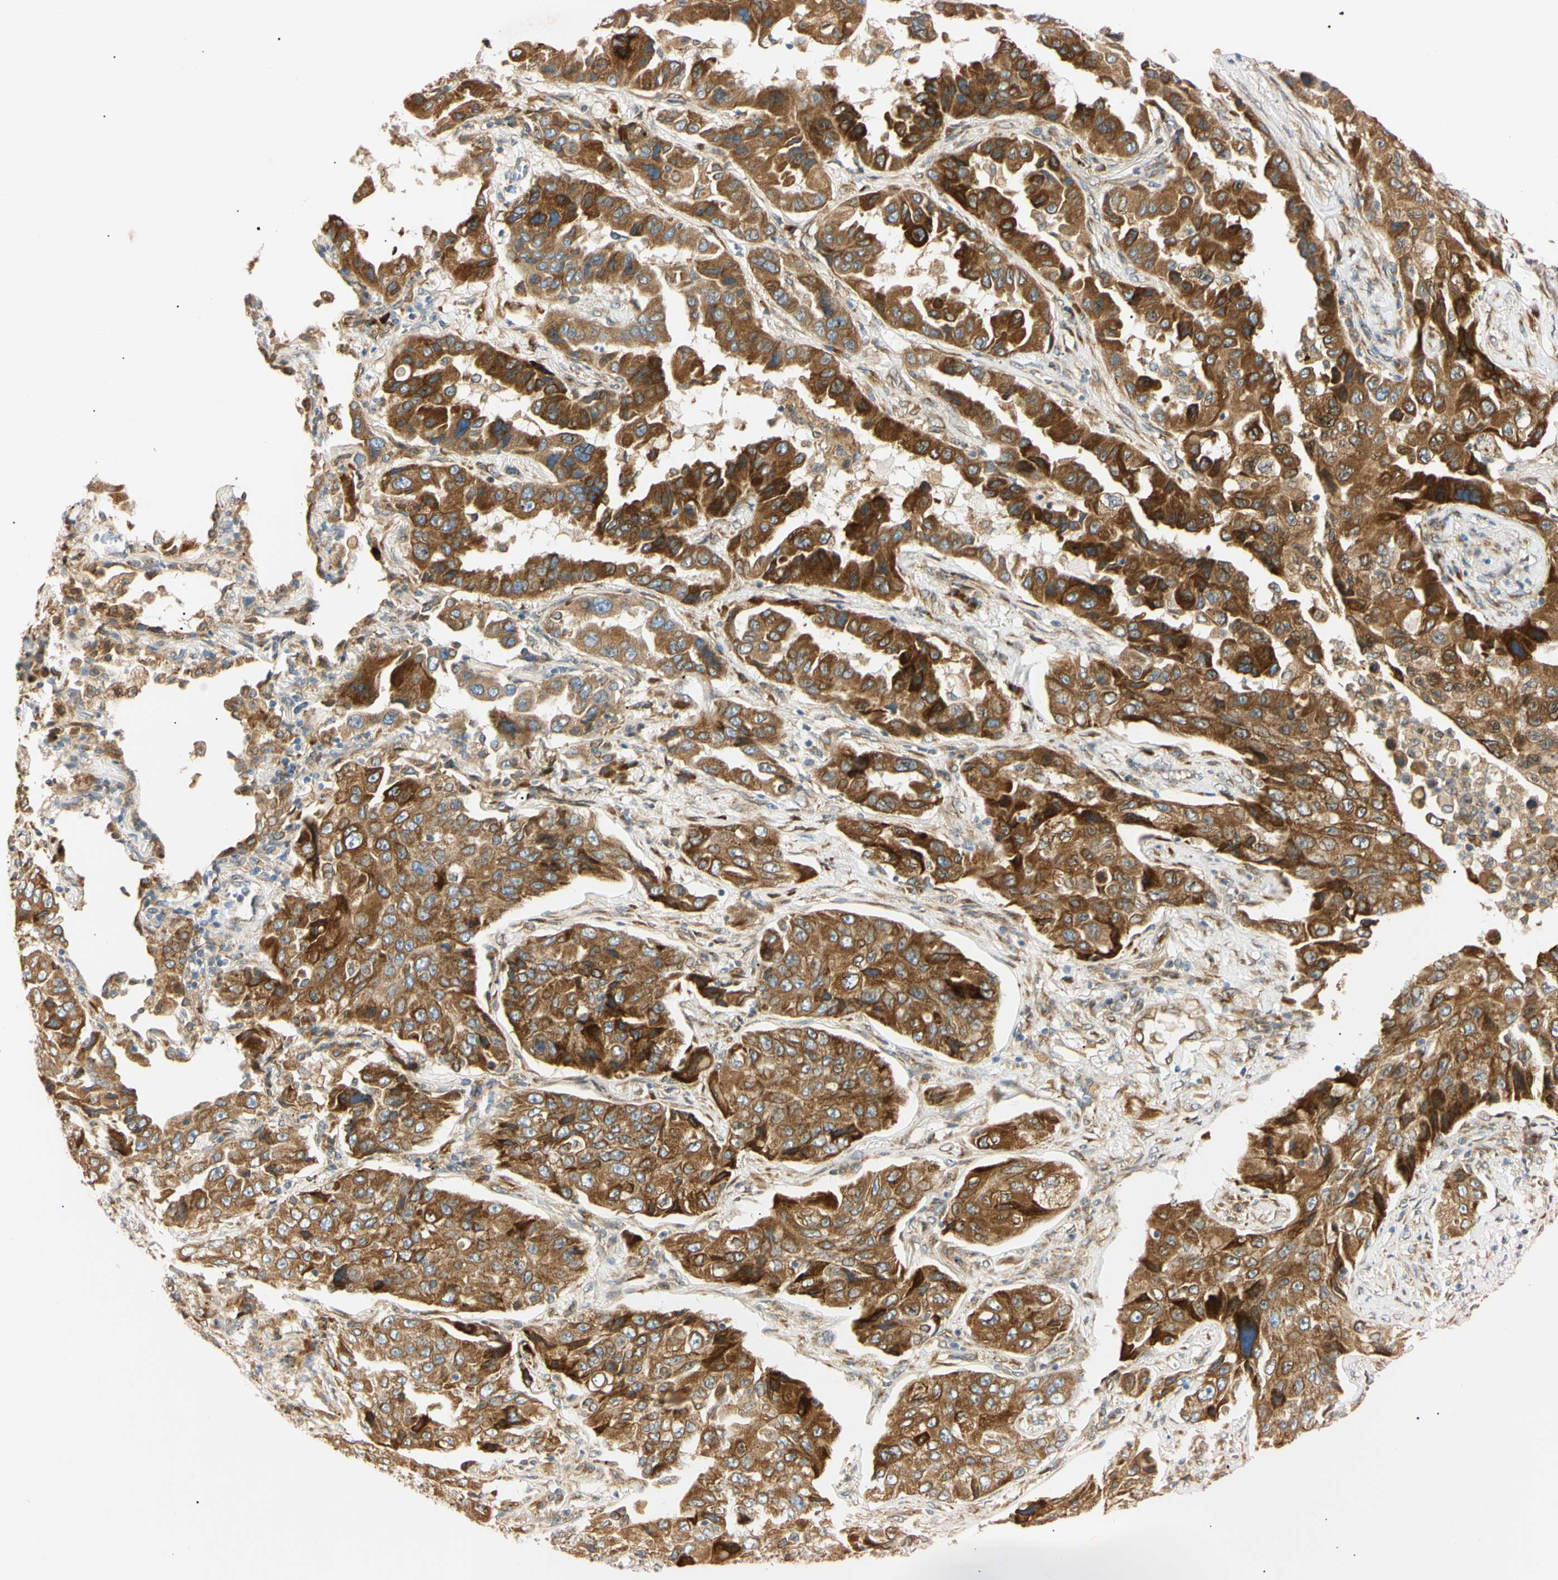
{"staining": {"intensity": "strong", "quantity": ">75%", "location": "cytoplasmic/membranous"}, "tissue": "lung cancer", "cell_type": "Tumor cells", "image_type": "cancer", "snomed": [{"axis": "morphology", "description": "Adenocarcinoma, NOS"}, {"axis": "topography", "description": "Lung"}], "caption": "The image reveals immunohistochemical staining of lung cancer (adenocarcinoma). There is strong cytoplasmic/membranous expression is identified in approximately >75% of tumor cells. (brown staining indicates protein expression, while blue staining denotes nuclei).", "gene": "IER3IP1", "patient": {"sex": "female", "age": 65}}